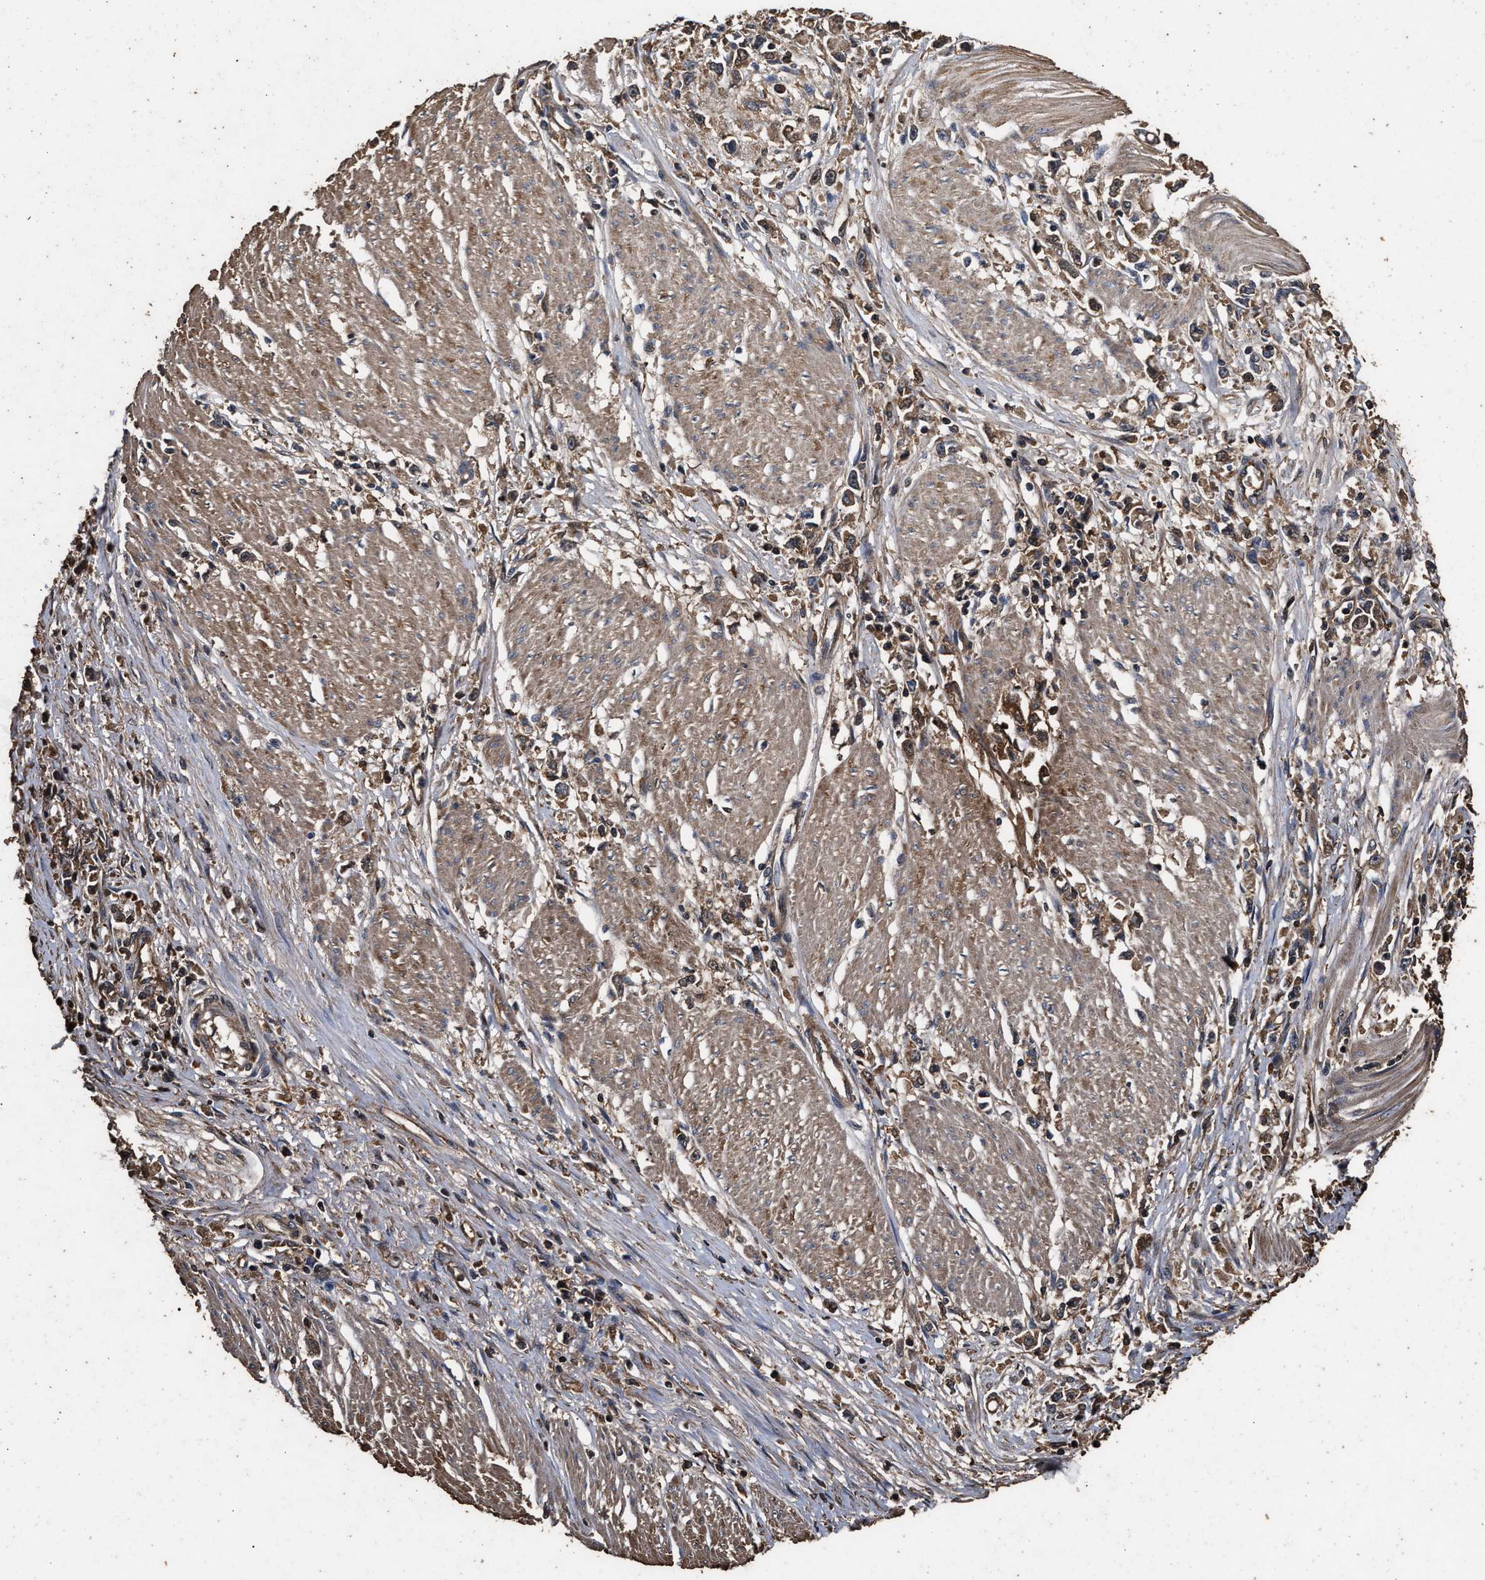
{"staining": {"intensity": "moderate", "quantity": ">75%", "location": "cytoplasmic/membranous"}, "tissue": "stomach cancer", "cell_type": "Tumor cells", "image_type": "cancer", "snomed": [{"axis": "morphology", "description": "Adenocarcinoma, NOS"}, {"axis": "topography", "description": "Stomach"}], "caption": "Tumor cells reveal medium levels of moderate cytoplasmic/membranous staining in approximately >75% of cells in human stomach adenocarcinoma.", "gene": "KYAT1", "patient": {"sex": "female", "age": 59}}